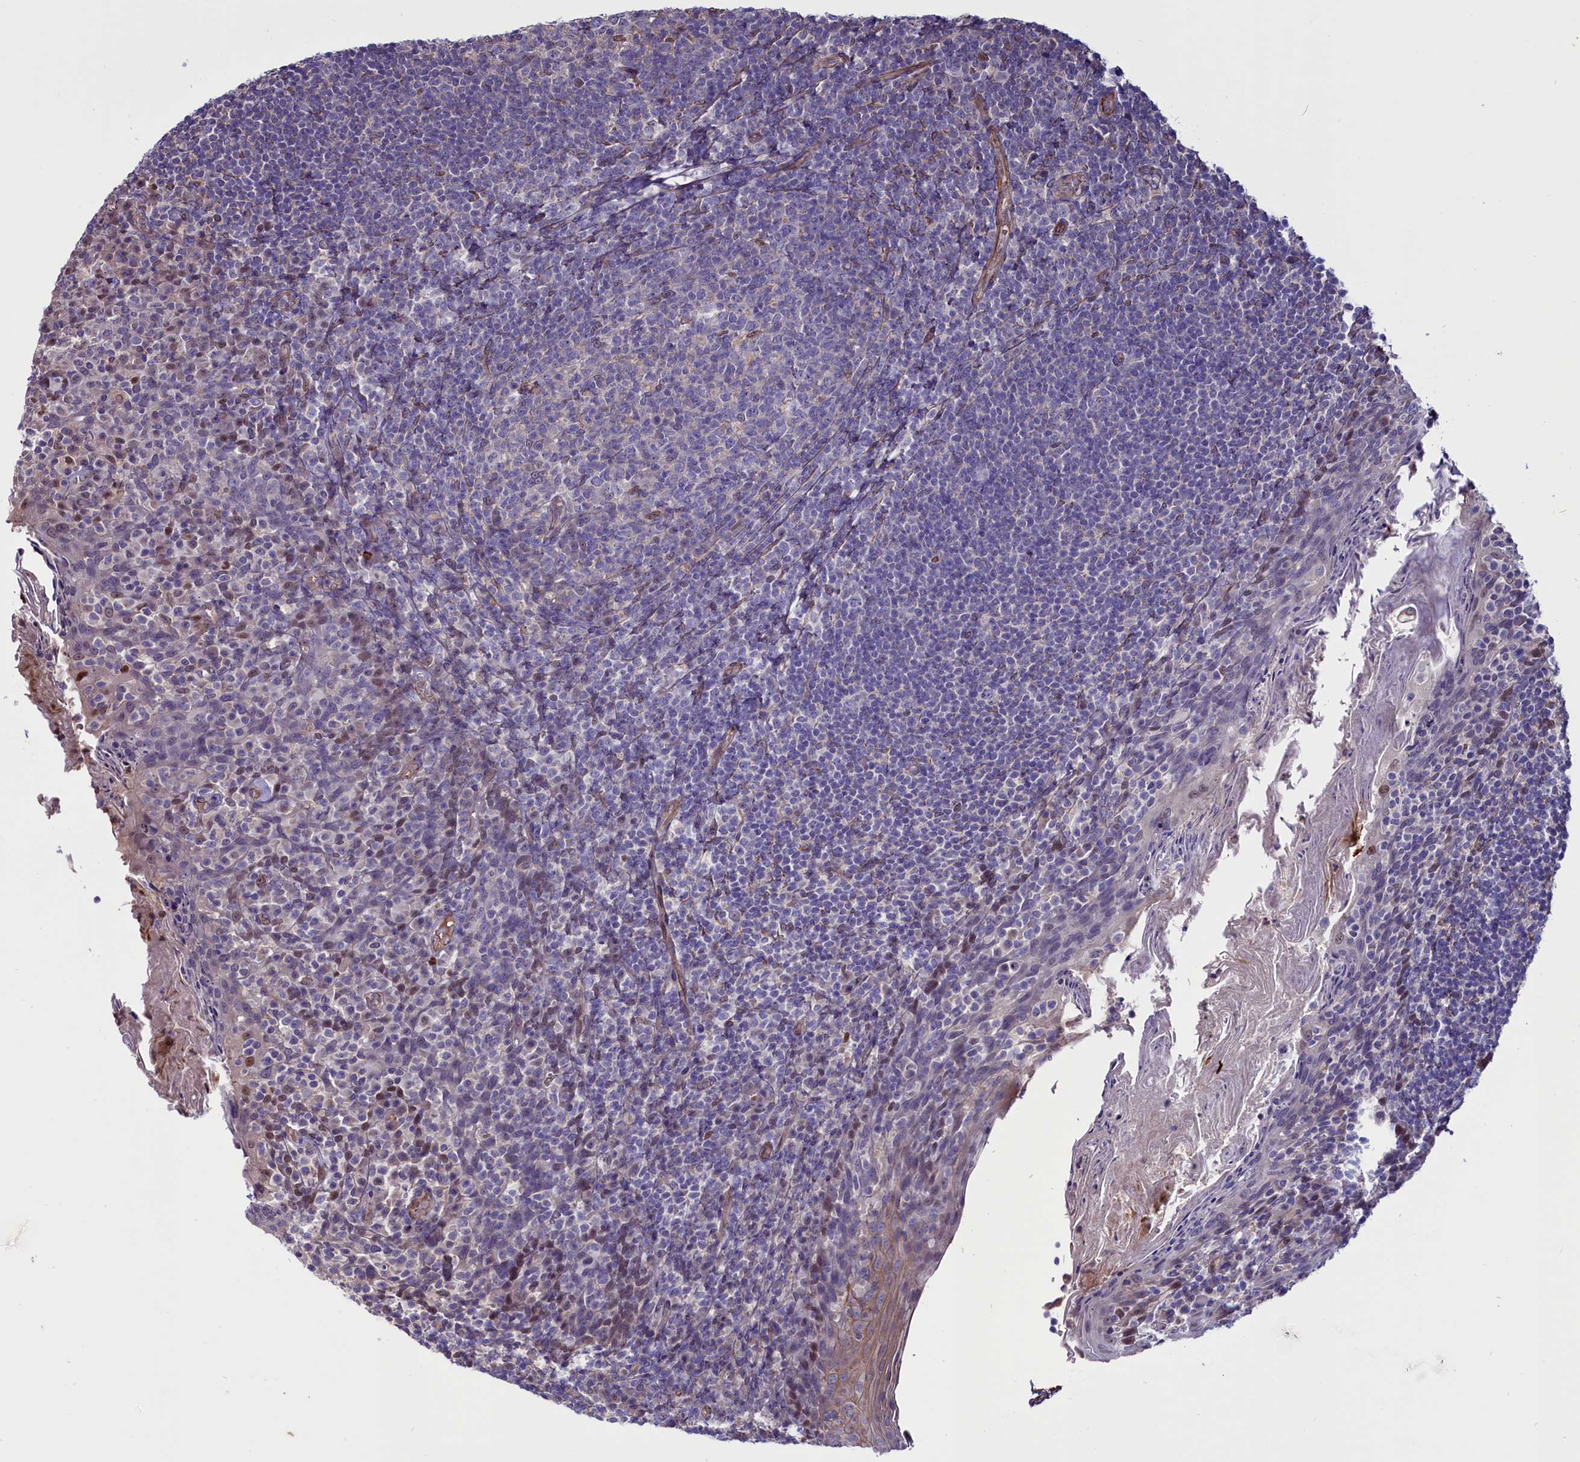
{"staining": {"intensity": "negative", "quantity": "none", "location": "none"}, "tissue": "tonsil", "cell_type": "Germinal center cells", "image_type": "normal", "snomed": [{"axis": "morphology", "description": "Normal tissue, NOS"}, {"axis": "topography", "description": "Tonsil"}], "caption": "Tonsil stained for a protein using immunohistochemistry (IHC) demonstrates no staining germinal center cells.", "gene": "PDILT", "patient": {"sex": "female", "age": 10}}